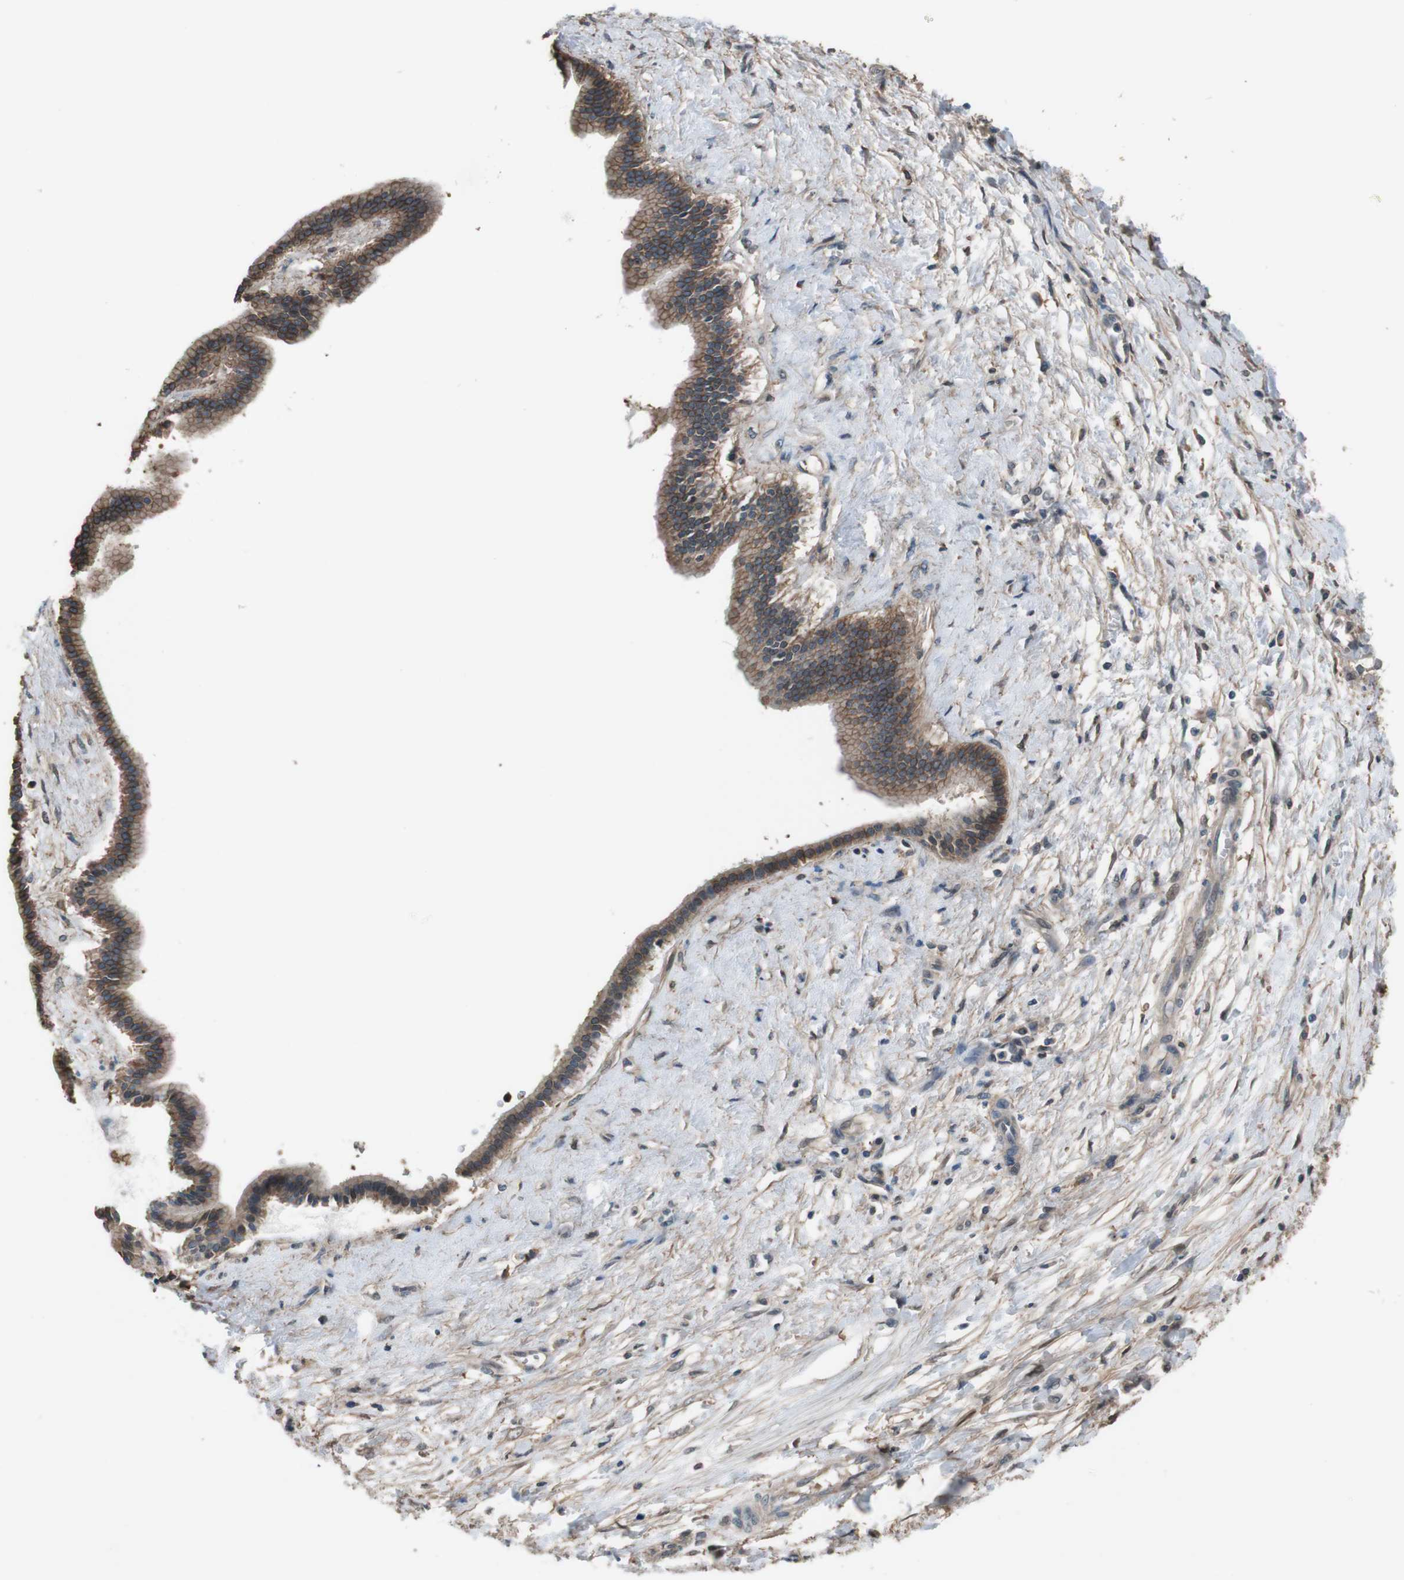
{"staining": {"intensity": "moderate", "quantity": "25%-75%", "location": "cytoplasmic/membranous,nuclear"}, "tissue": "liver cancer", "cell_type": "Tumor cells", "image_type": "cancer", "snomed": [{"axis": "morphology", "description": "Cholangiocarcinoma"}, {"axis": "topography", "description": "Liver"}], "caption": "This image demonstrates liver cancer (cholangiocarcinoma) stained with immunohistochemistry to label a protein in brown. The cytoplasmic/membranous and nuclear of tumor cells show moderate positivity for the protein. Nuclei are counter-stained blue.", "gene": "ATP2B1", "patient": {"sex": "female", "age": 65}}